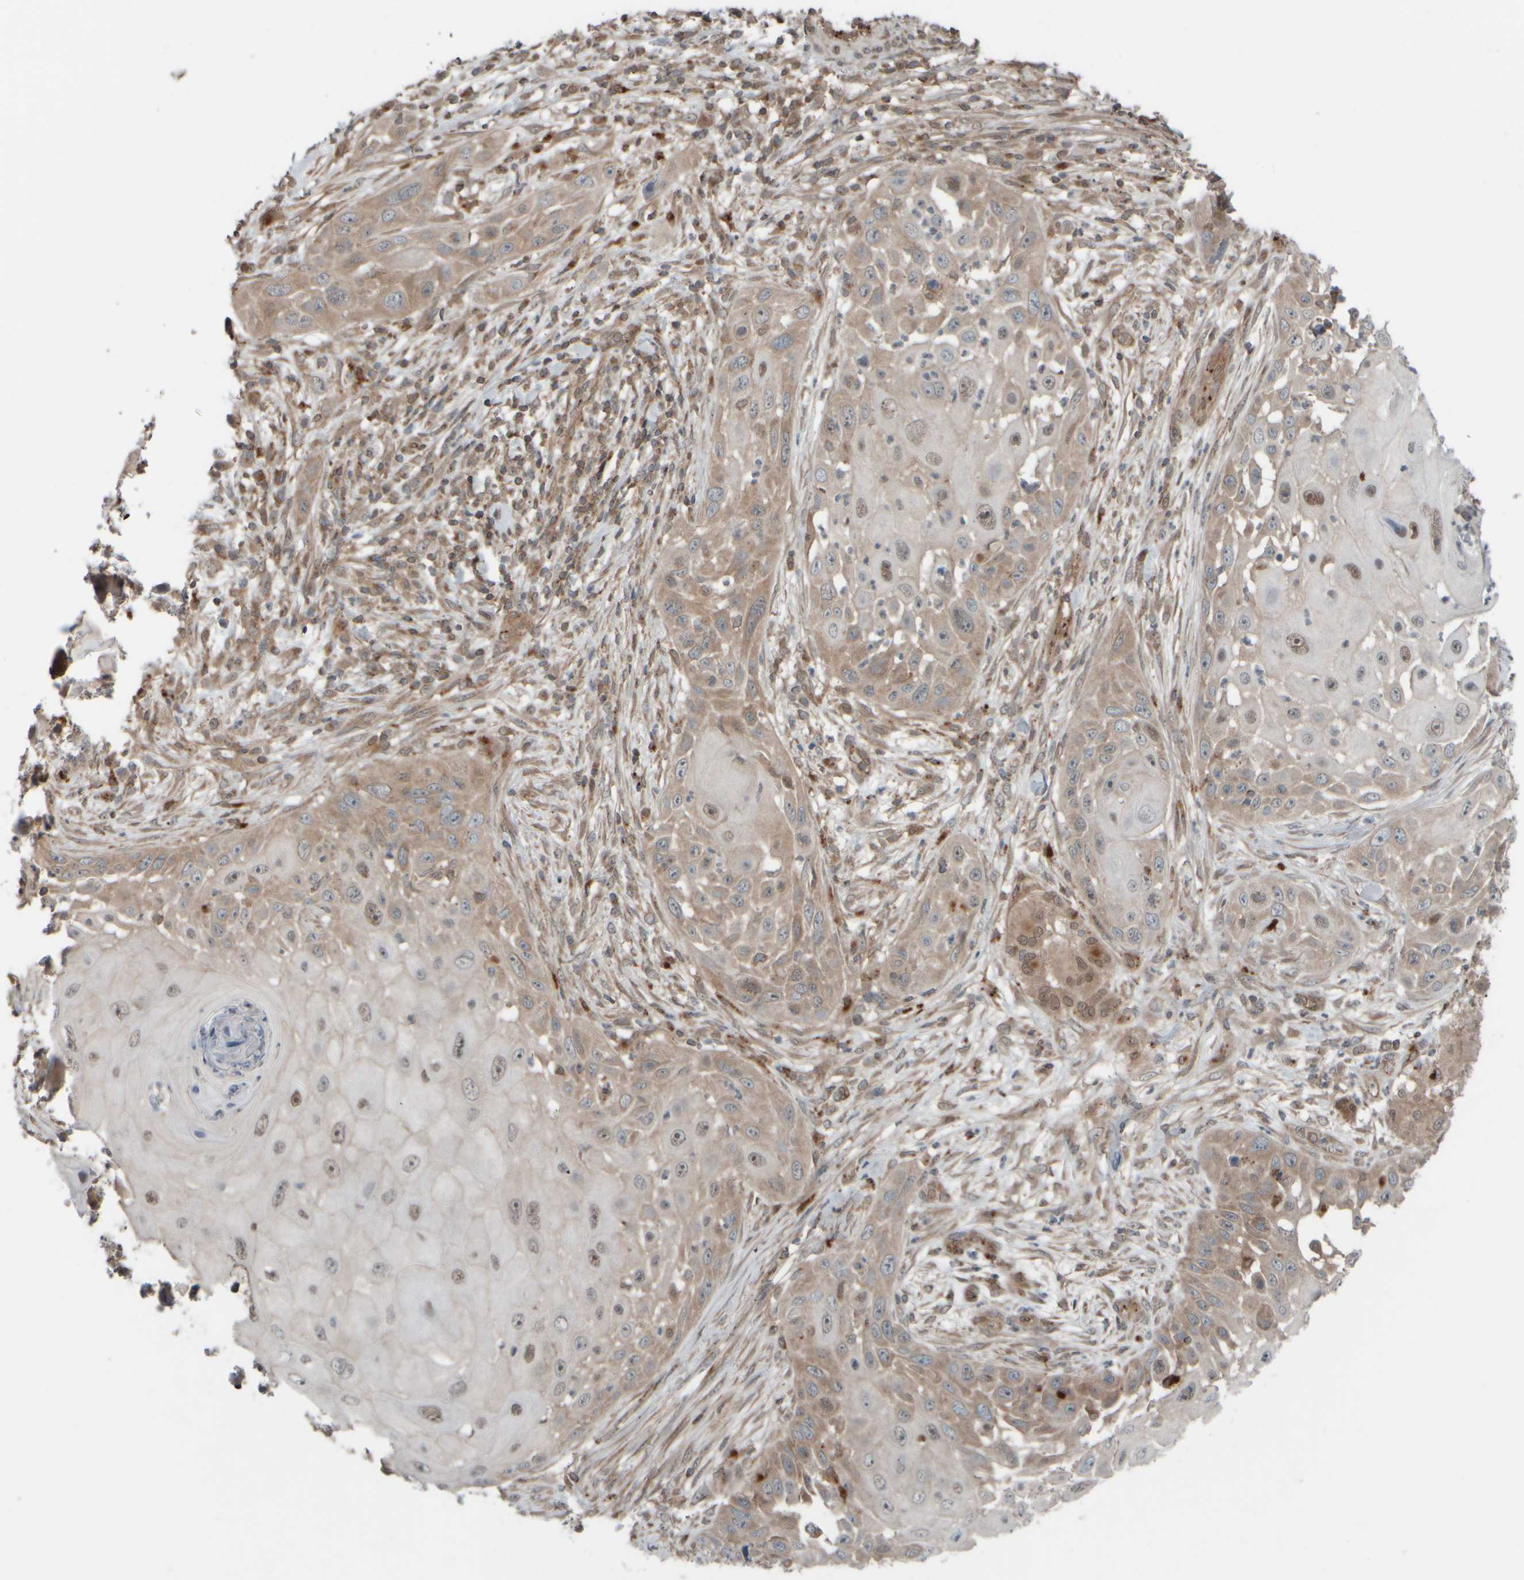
{"staining": {"intensity": "weak", "quantity": "25%-75%", "location": "cytoplasmic/membranous"}, "tissue": "skin cancer", "cell_type": "Tumor cells", "image_type": "cancer", "snomed": [{"axis": "morphology", "description": "Squamous cell carcinoma, NOS"}, {"axis": "topography", "description": "Skin"}], "caption": "Immunohistochemistry (IHC) of skin cancer (squamous cell carcinoma) shows low levels of weak cytoplasmic/membranous staining in about 25%-75% of tumor cells. (IHC, brightfield microscopy, high magnification).", "gene": "GIGYF1", "patient": {"sex": "female", "age": 44}}